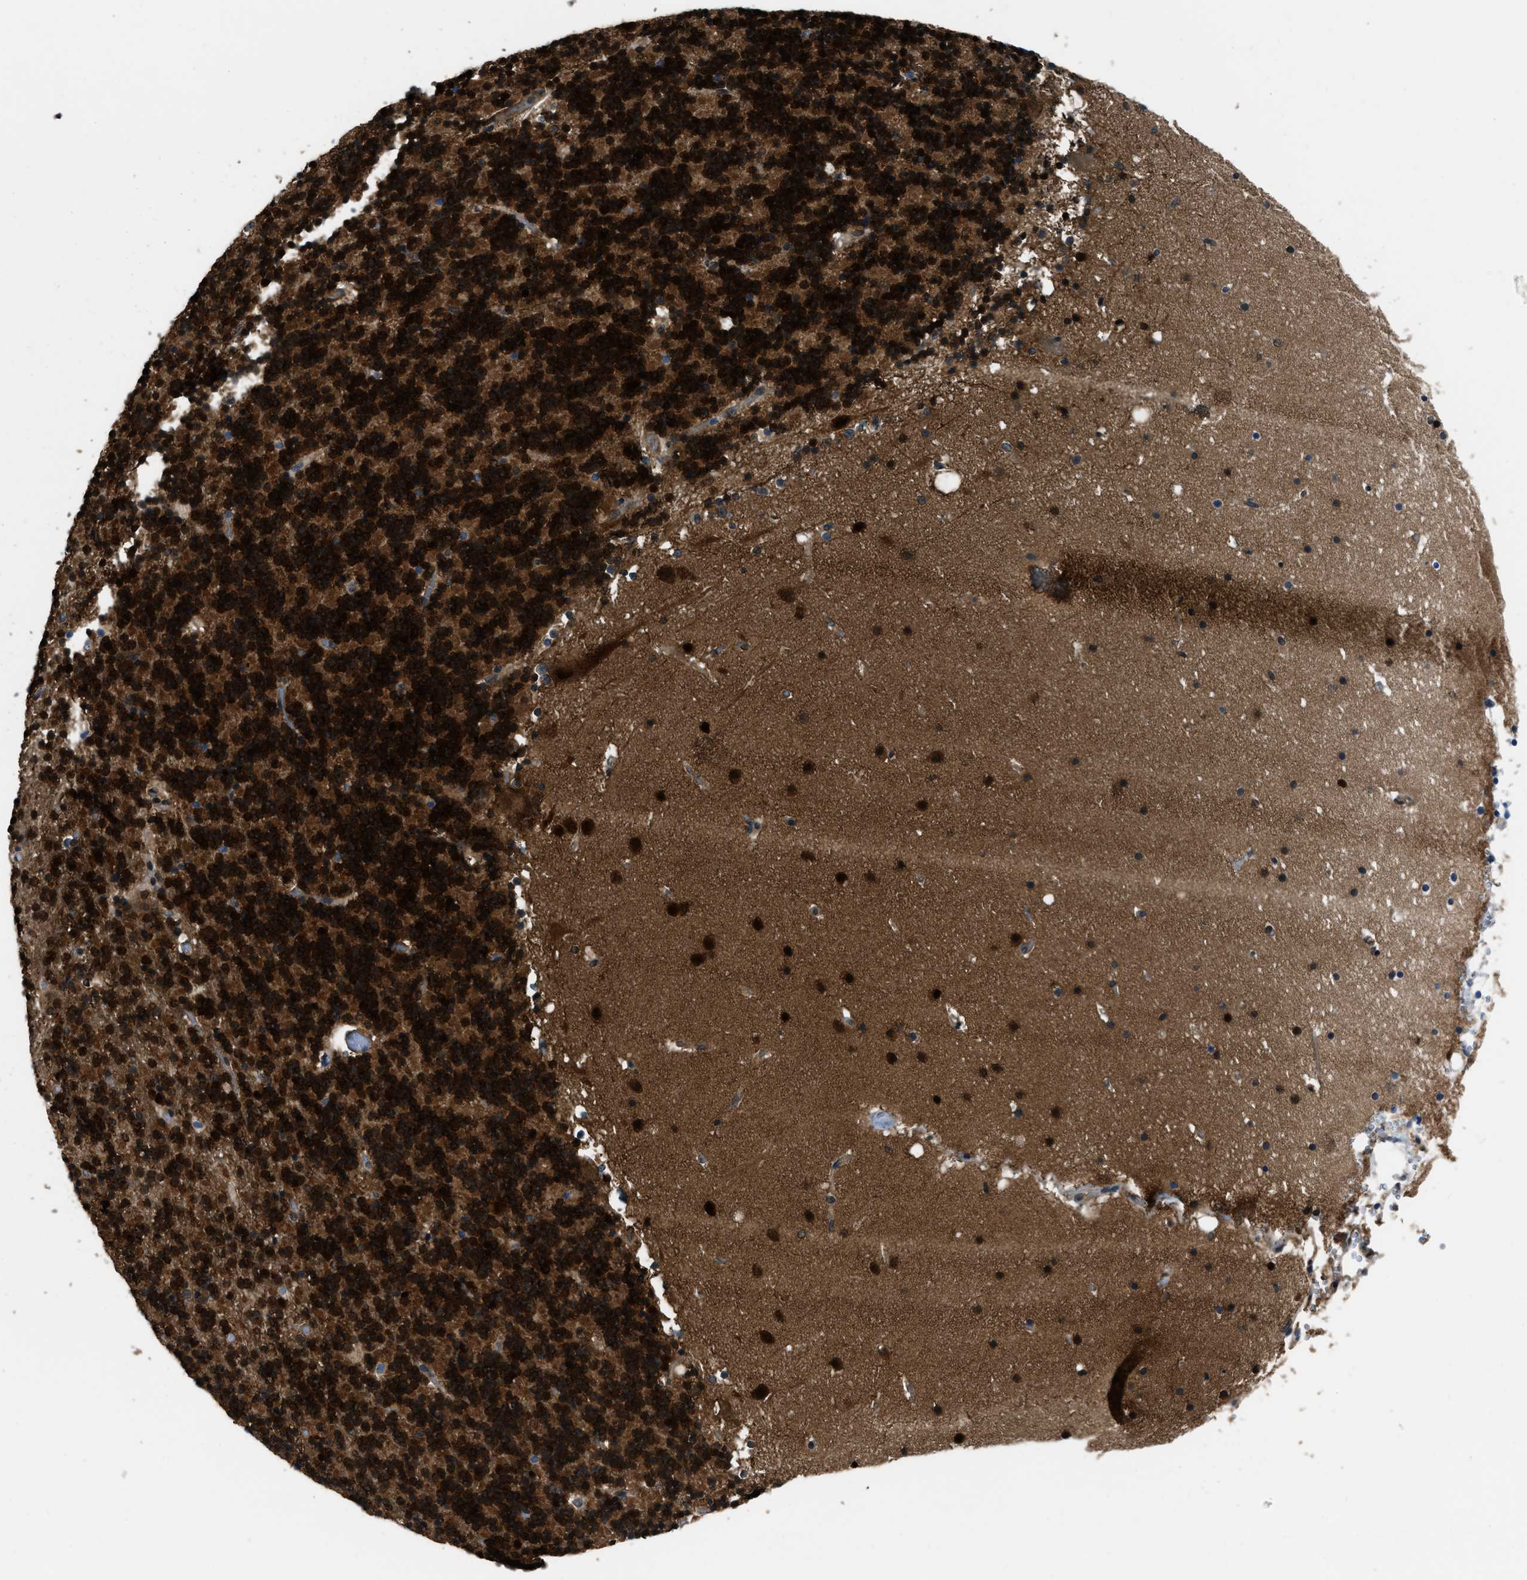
{"staining": {"intensity": "strong", "quantity": ">75%", "location": "cytoplasmic/membranous,nuclear"}, "tissue": "cerebellum", "cell_type": "Cells in granular layer", "image_type": "normal", "snomed": [{"axis": "morphology", "description": "Normal tissue, NOS"}, {"axis": "topography", "description": "Cerebellum"}], "caption": "Brown immunohistochemical staining in unremarkable cerebellum reveals strong cytoplasmic/membranous,nuclear expression in approximately >75% of cells in granular layer.", "gene": "NUDCD3", "patient": {"sex": "male", "age": 57}}